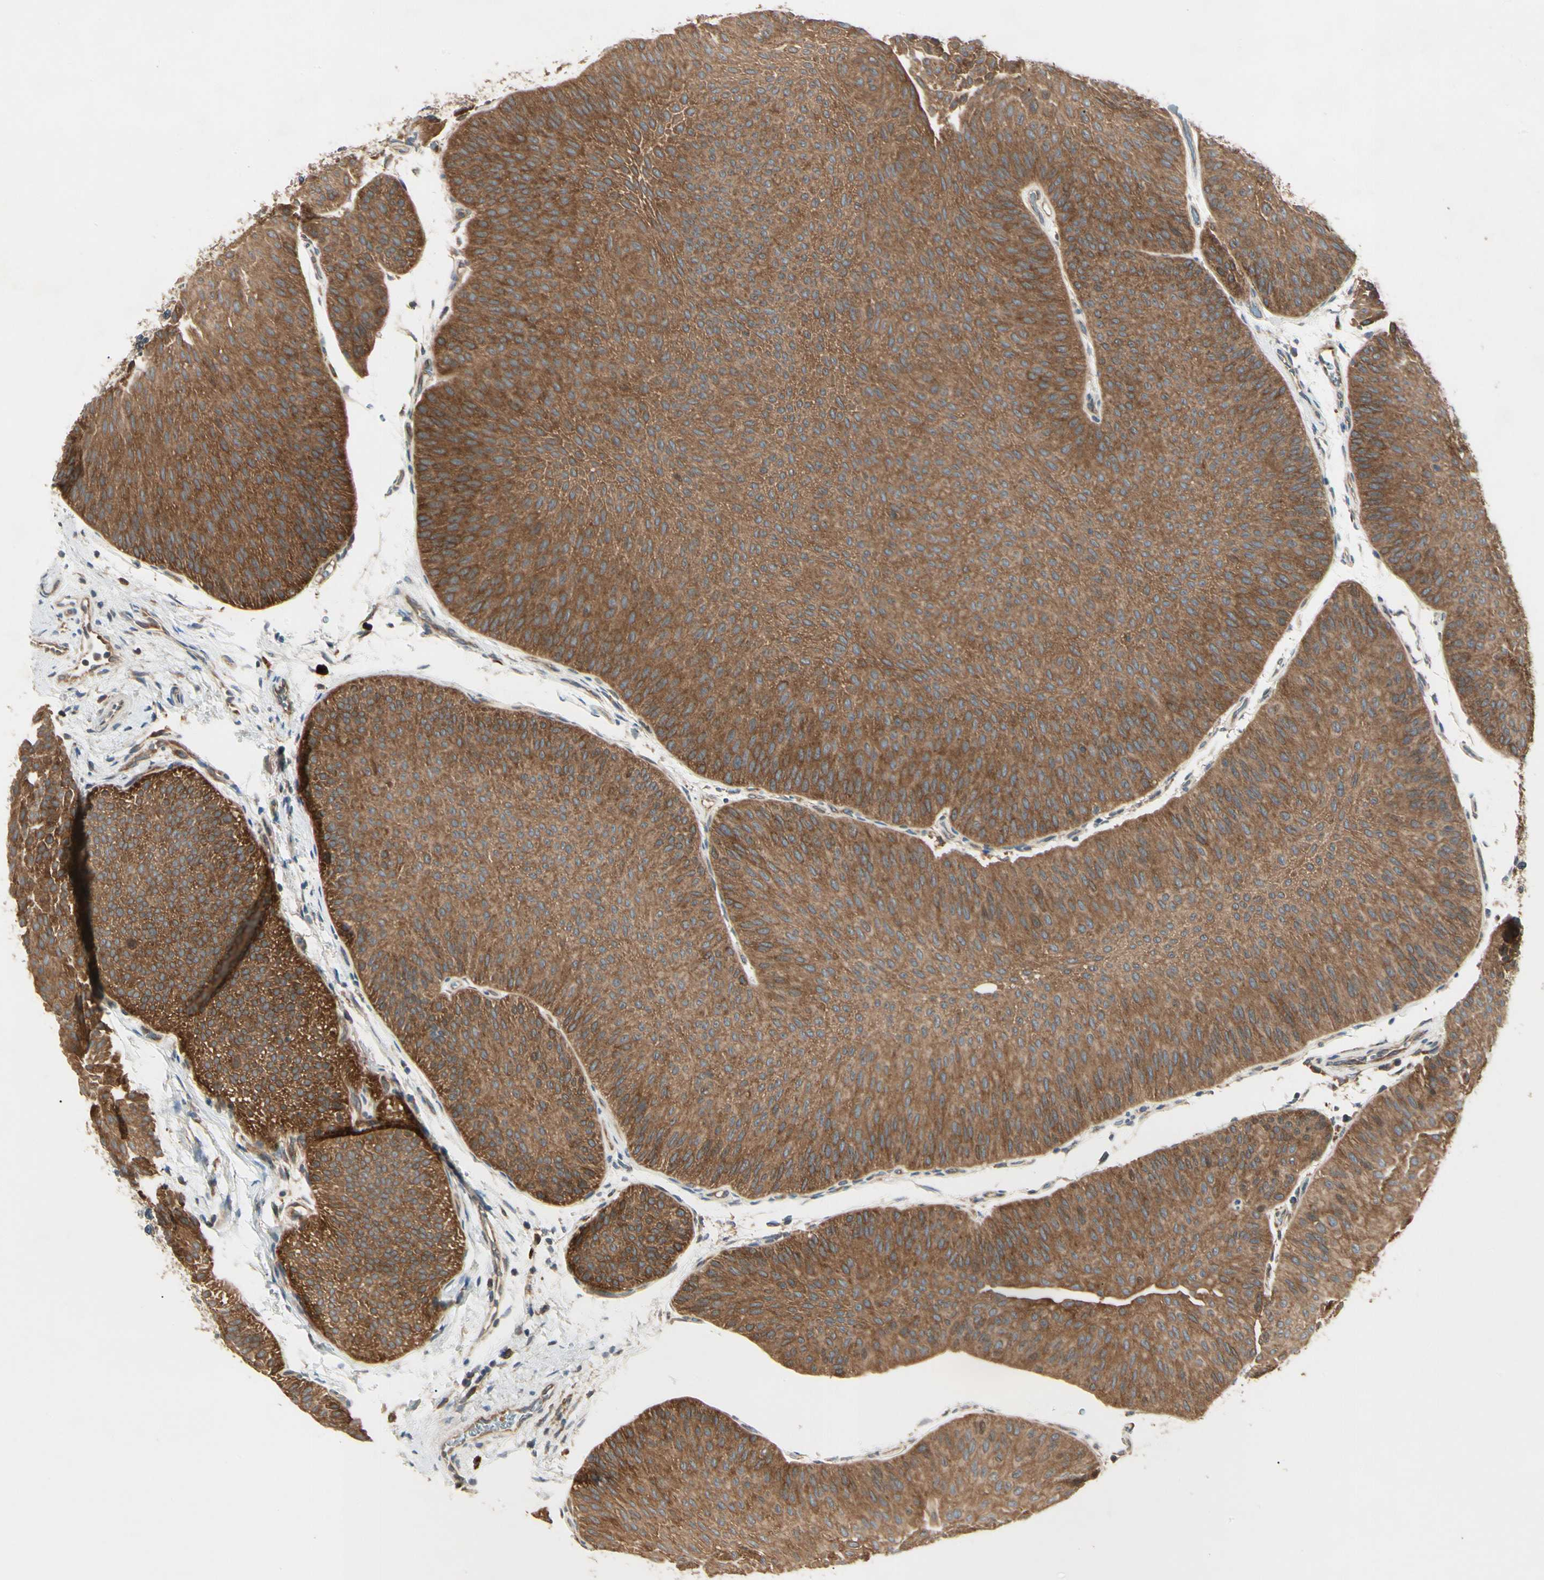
{"staining": {"intensity": "strong", "quantity": ">75%", "location": "cytoplasmic/membranous"}, "tissue": "urothelial cancer", "cell_type": "Tumor cells", "image_type": "cancer", "snomed": [{"axis": "morphology", "description": "Urothelial carcinoma, Low grade"}, {"axis": "topography", "description": "Urinary bladder"}], "caption": "Tumor cells reveal high levels of strong cytoplasmic/membranous positivity in about >75% of cells in urothelial cancer.", "gene": "NME1-NME2", "patient": {"sex": "female", "age": 60}}